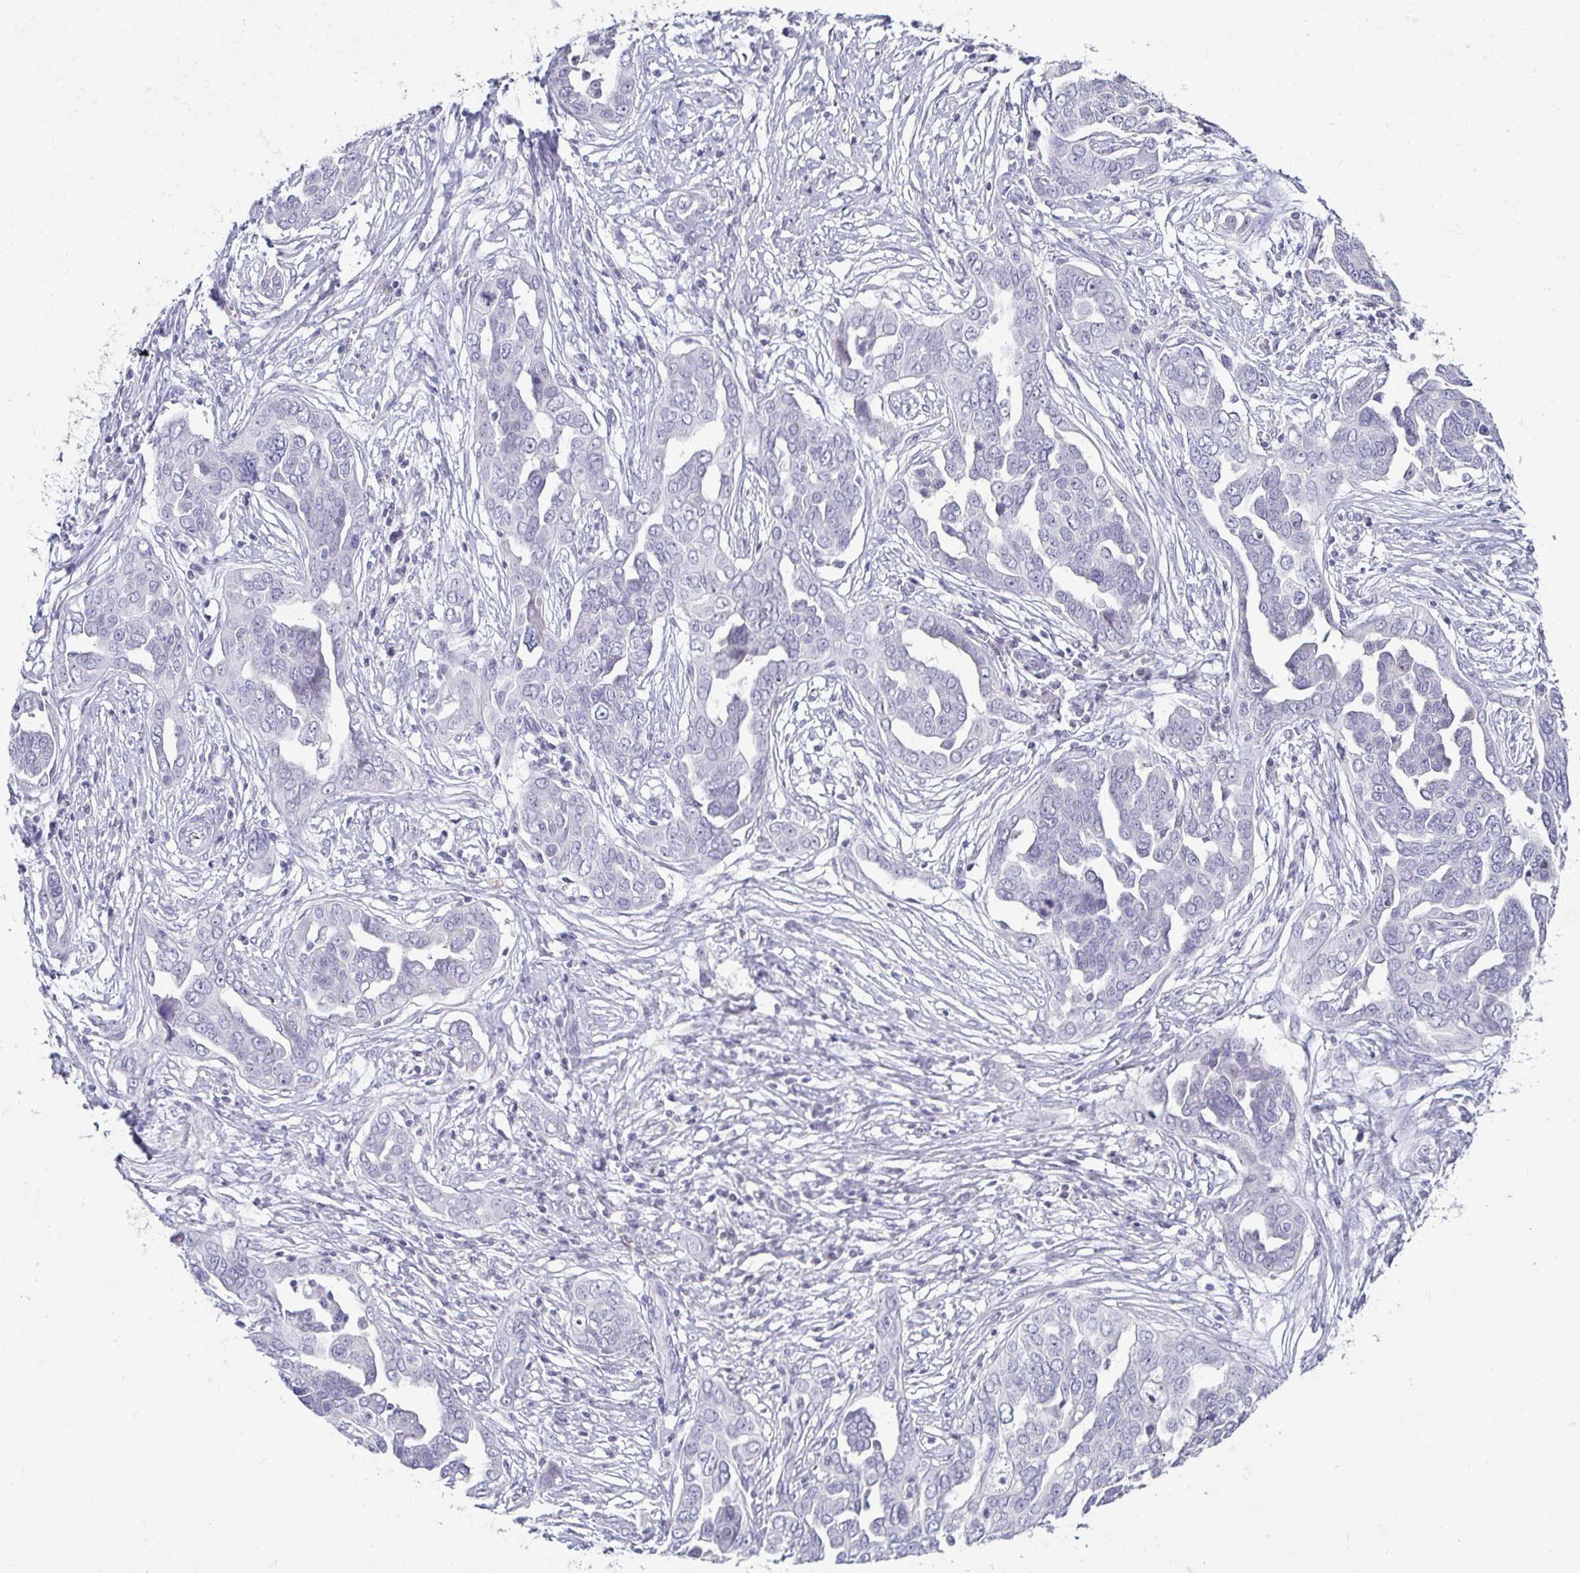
{"staining": {"intensity": "negative", "quantity": "none", "location": "none"}, "tissue": "ovarian cancer", "cell_type": "Tumor cells", "image_type": "cancer", "snomed": [{"axis": "morphology", "description": "Cystadenocarcinoma, serous, NOS"}, {"axis": "topography", "description": "Ovary"}], "caption": "Immunohistochemistry of ovarian serous cystadenocarcinoma shows no staining in tumor cells.", "gene": "CR2", "patient": {"sex": "female", "age": 59}}